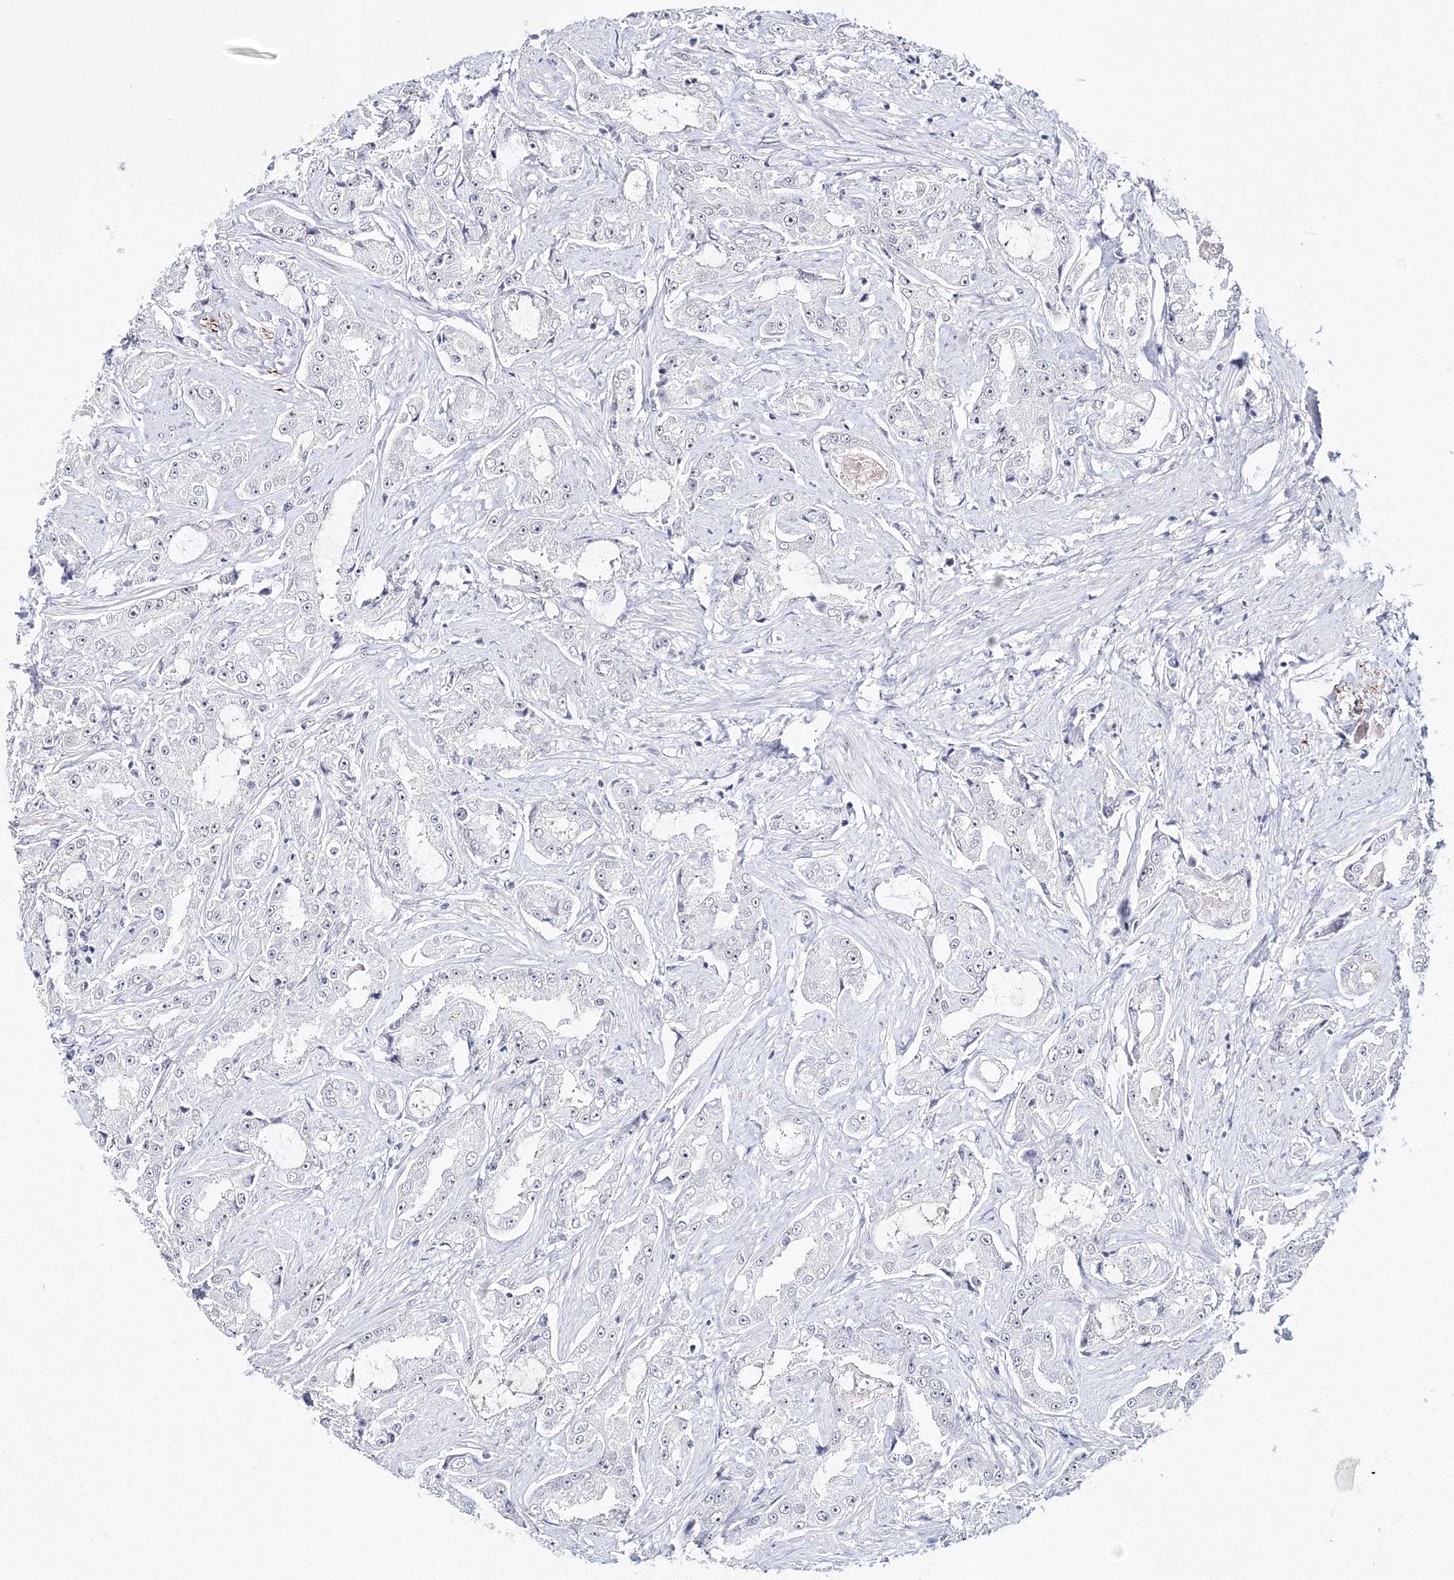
{"staining": {"intensity": "negative", "quantity": "none", "location": "none"}, "tissue": "prostate cancer", "cell_type": "Tumor cells", "image_type": "cancer", "snomed": [{"axis": "morphology", "description": "Adenocarcinoma, High grade"}, {"axis": "topography", "description": "Prostate"}], "caption": "An immunohistochemistry (IHC) histopathology image of adenocarcinoma (high-grade) (prostate) is shown. There is no staining in tumor cells of adenocarcinoma (high-grade) (prostate).", "gene": "SIRT7", "patient": {"sex": "male", "age": 73}}